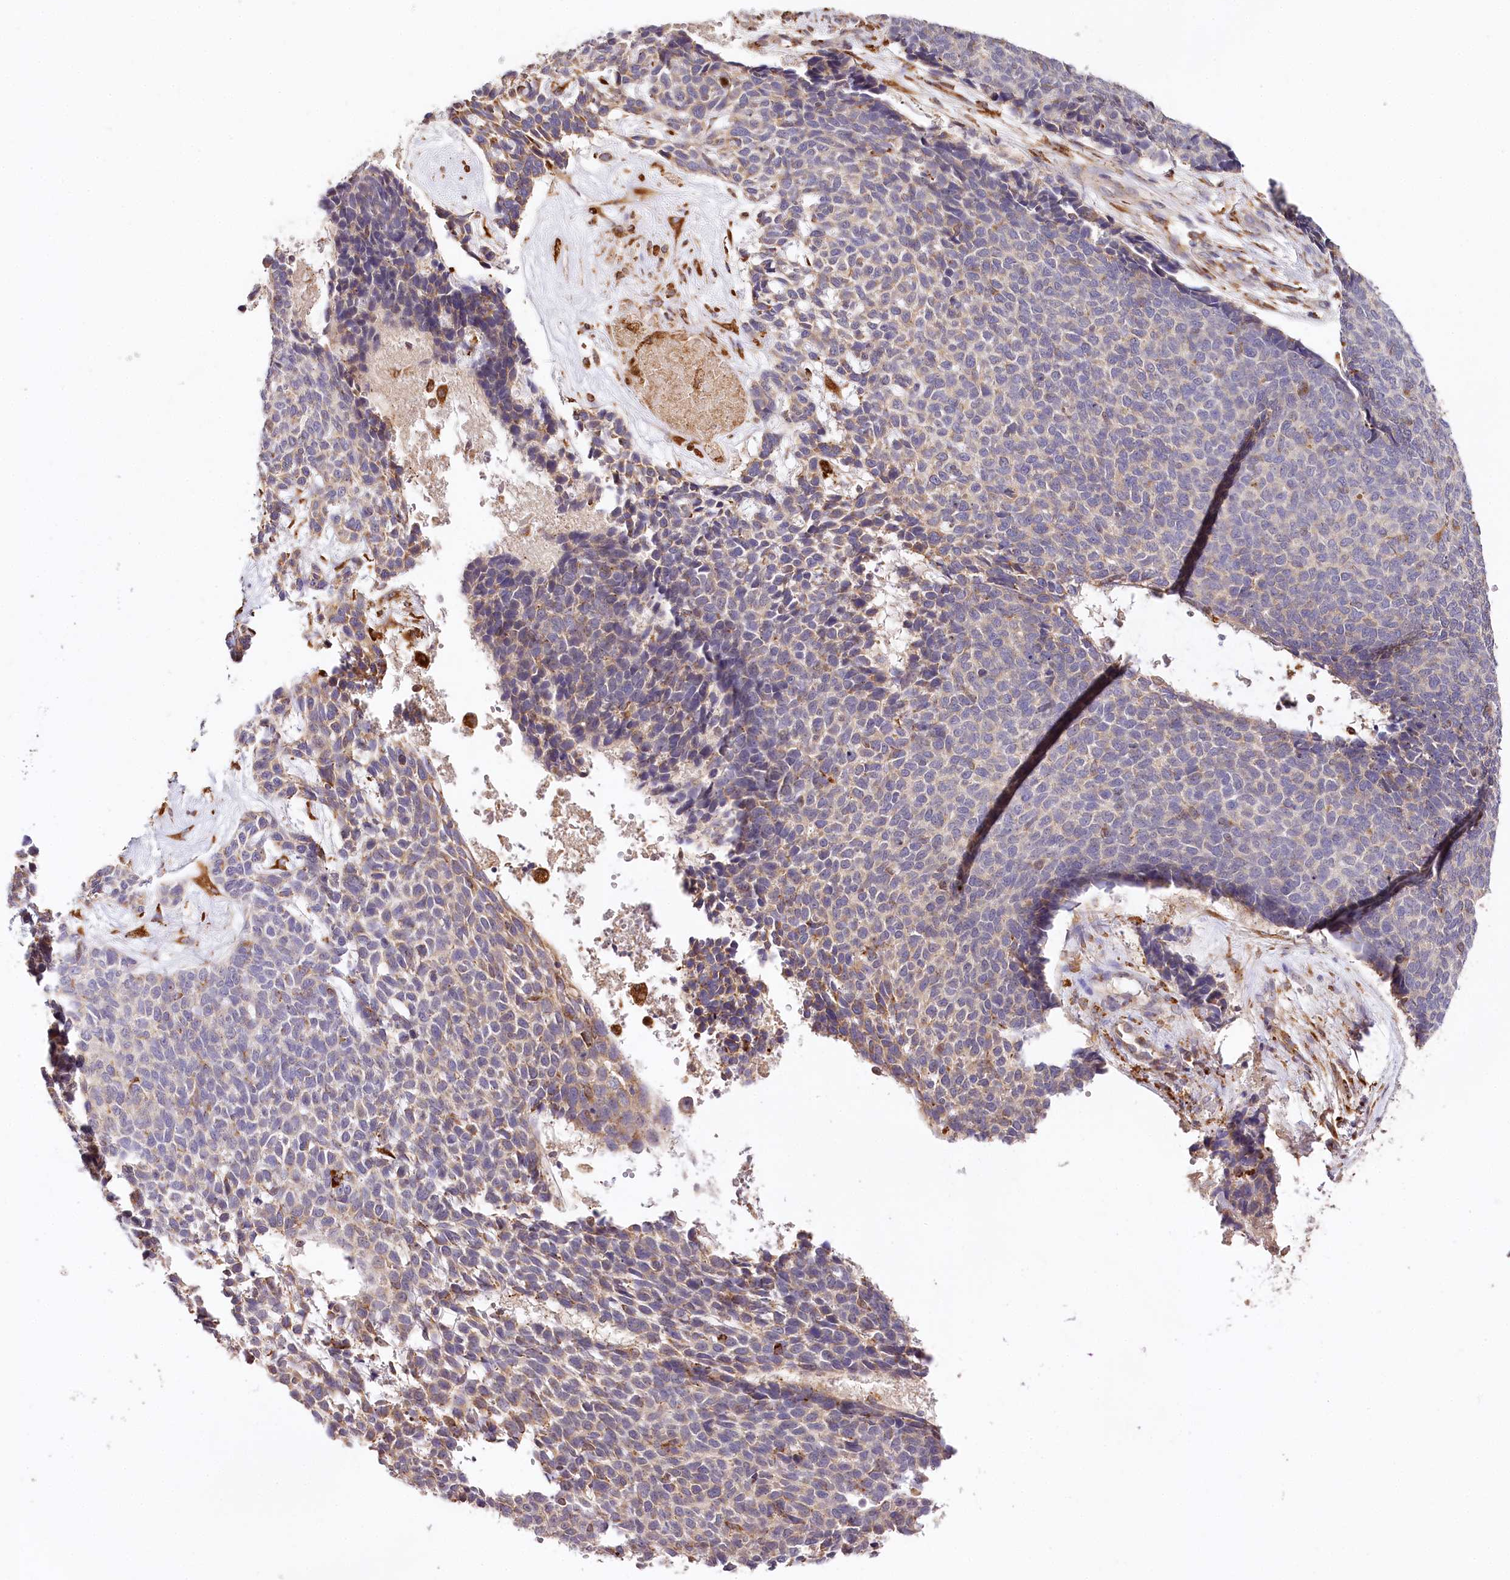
{"staining": {"intensity": "moderate", "quantity": "<25%", "location": "cytoplasmic/membranous"}, "tissue": "skin cancer", "cell_type": "Tumor cells", "image_type": "cancer", "snomed": [{"axis": "morphology", "description": "Basal cell carcinoma"}, {"axis": "topography", "description": "Skin"}], "caption": "Immunohistochemical staining of human skin cancer displays low levels of moderate cytoplasmic/membranous protein positivity in about <25% of tumor cells.", "gene": "VEGFA", "patient": {"sex": "female", "age": 84}}